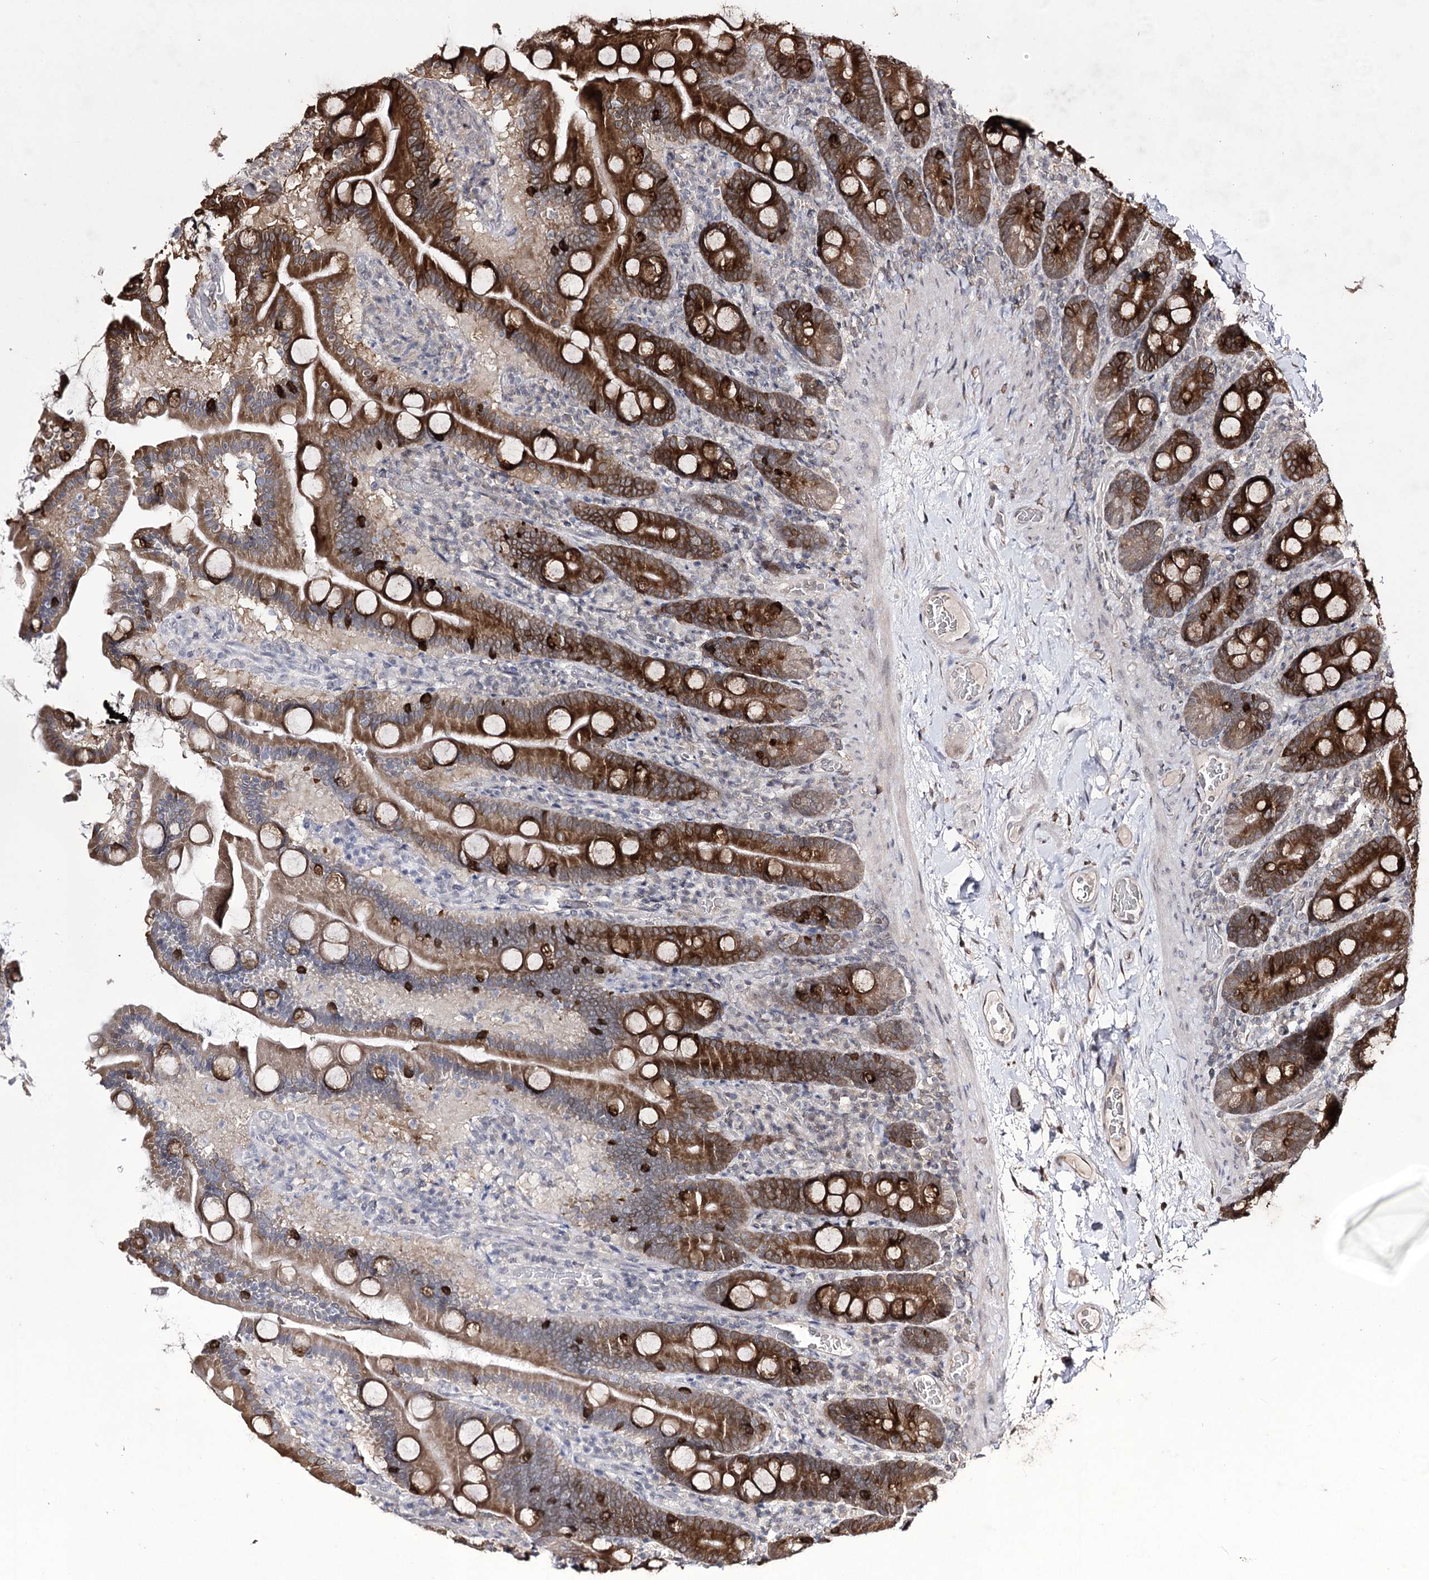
{"staining": {"intensity": "strong", "quantity": ">75%", "location": "cytoplasmic/membranous"}, "tissue": "duodenum", "cell_type": "Glandular cells", "image_type": "normal", "snomed": [{"axis": "morphology", "description": "Normal tissue, NOS"}, {"axis": "topography", "description": "Duodenum"}], "caption": "A brown stain shows strong cytoplasmic/membranous positivity of a protein in glandular cells of unremarkable duodenum.", "gene": "HSD11B2", "patient": {"sex": "male", "age": 55}}